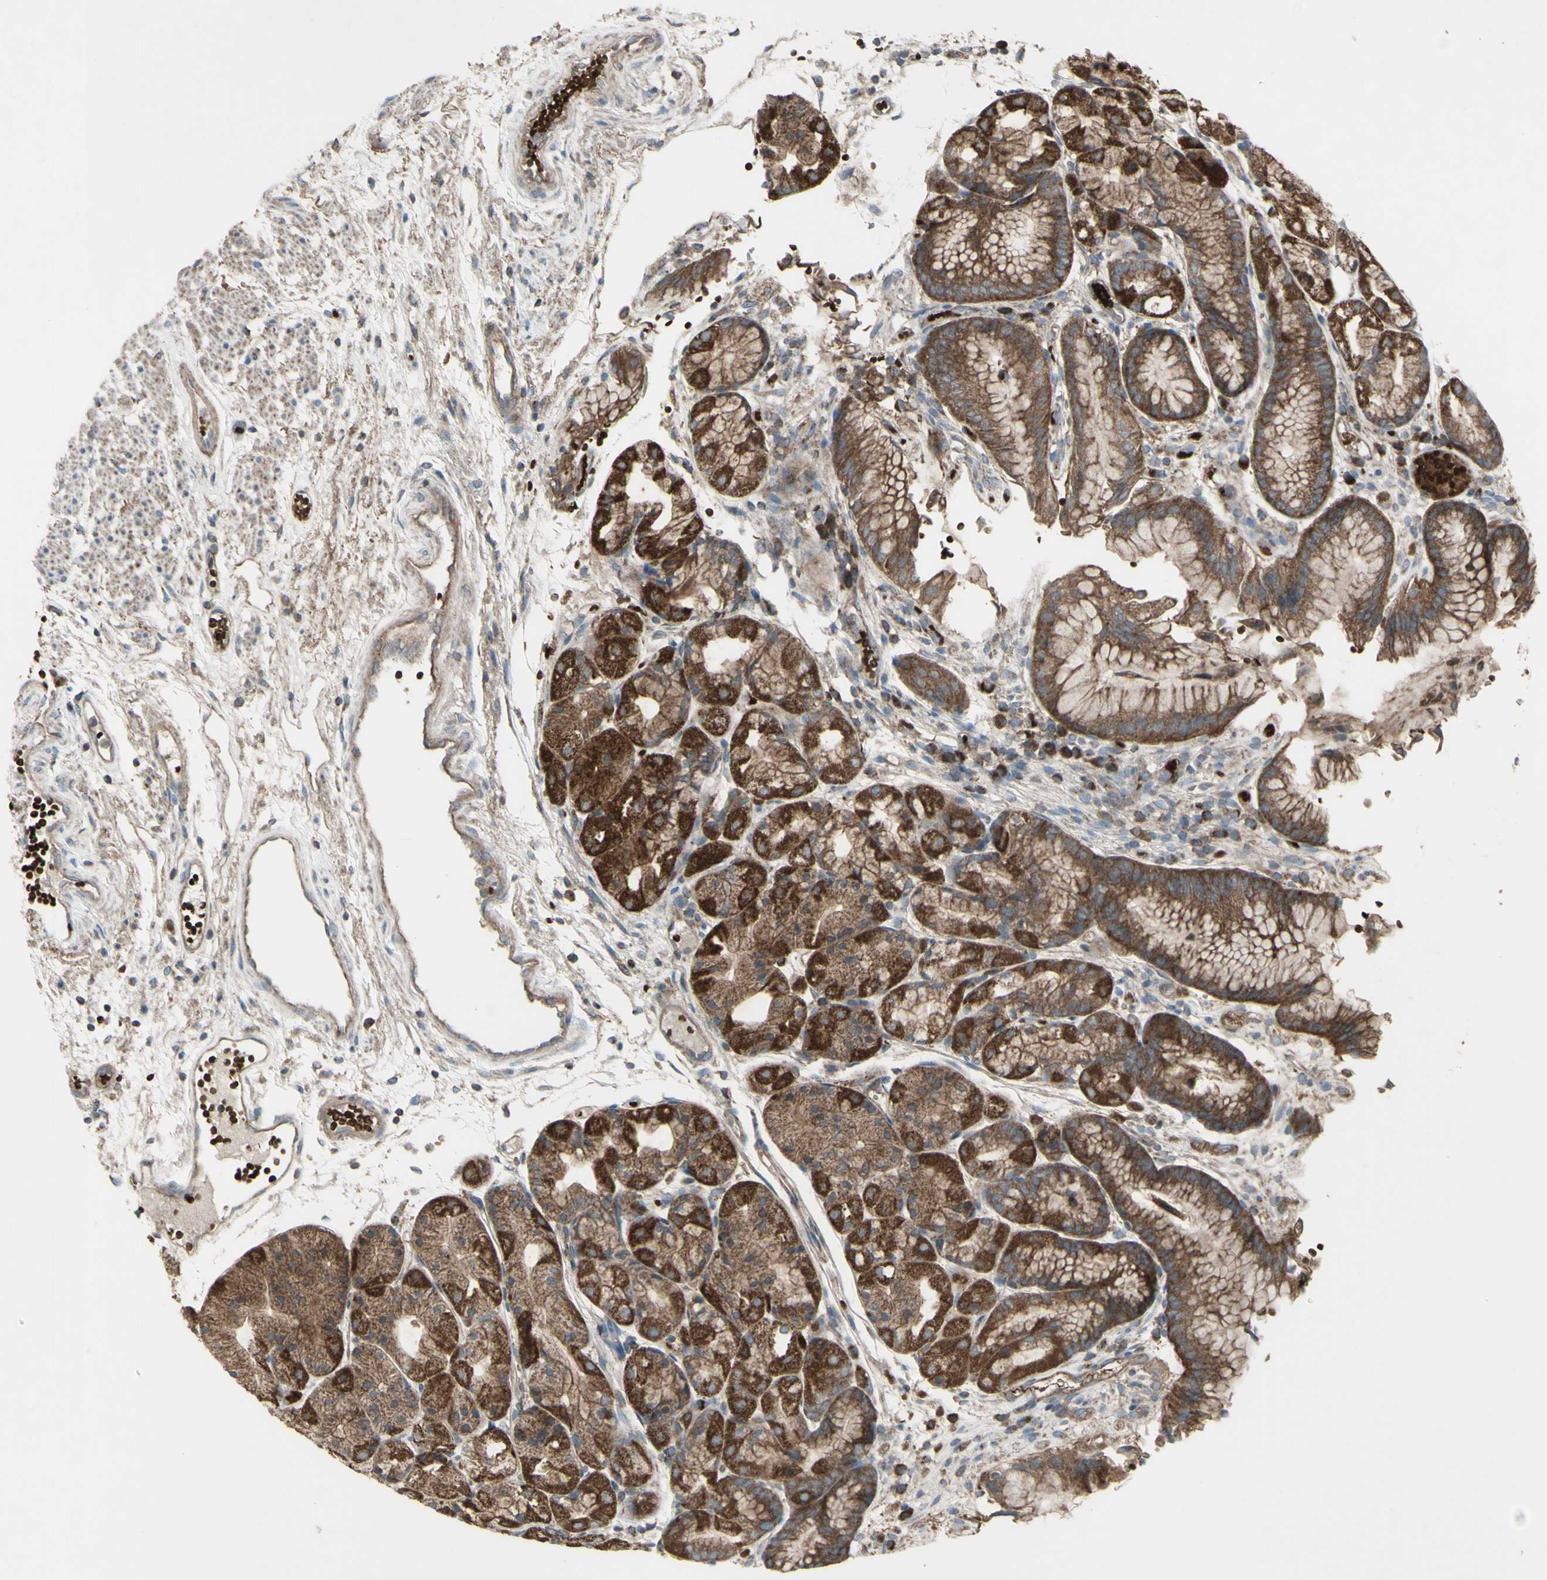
{"staining": {"intensity": "strong", "quantity": ">75%", "location": "cytoplasmic/membranous"}, "tissue": "stomach", "cell_type": "Glandular cells", "image_type": "normal", "snomed": [{"axis": "morphology", "description": "Normal tissue, NOS"}, {"axis": "topography", "description": "Stomach, upper"}], "caption": "Immunohistochemical staining of normal stomach exhibits strong cytoplasmic/membranous protein expression in approximately >75% of glandular cells. Immunohistochemistry stains the protein of interest in brown and the nuclei are stained blue.", "gene": "SHC1", "patient": {"sex": "male", "age": 72}}